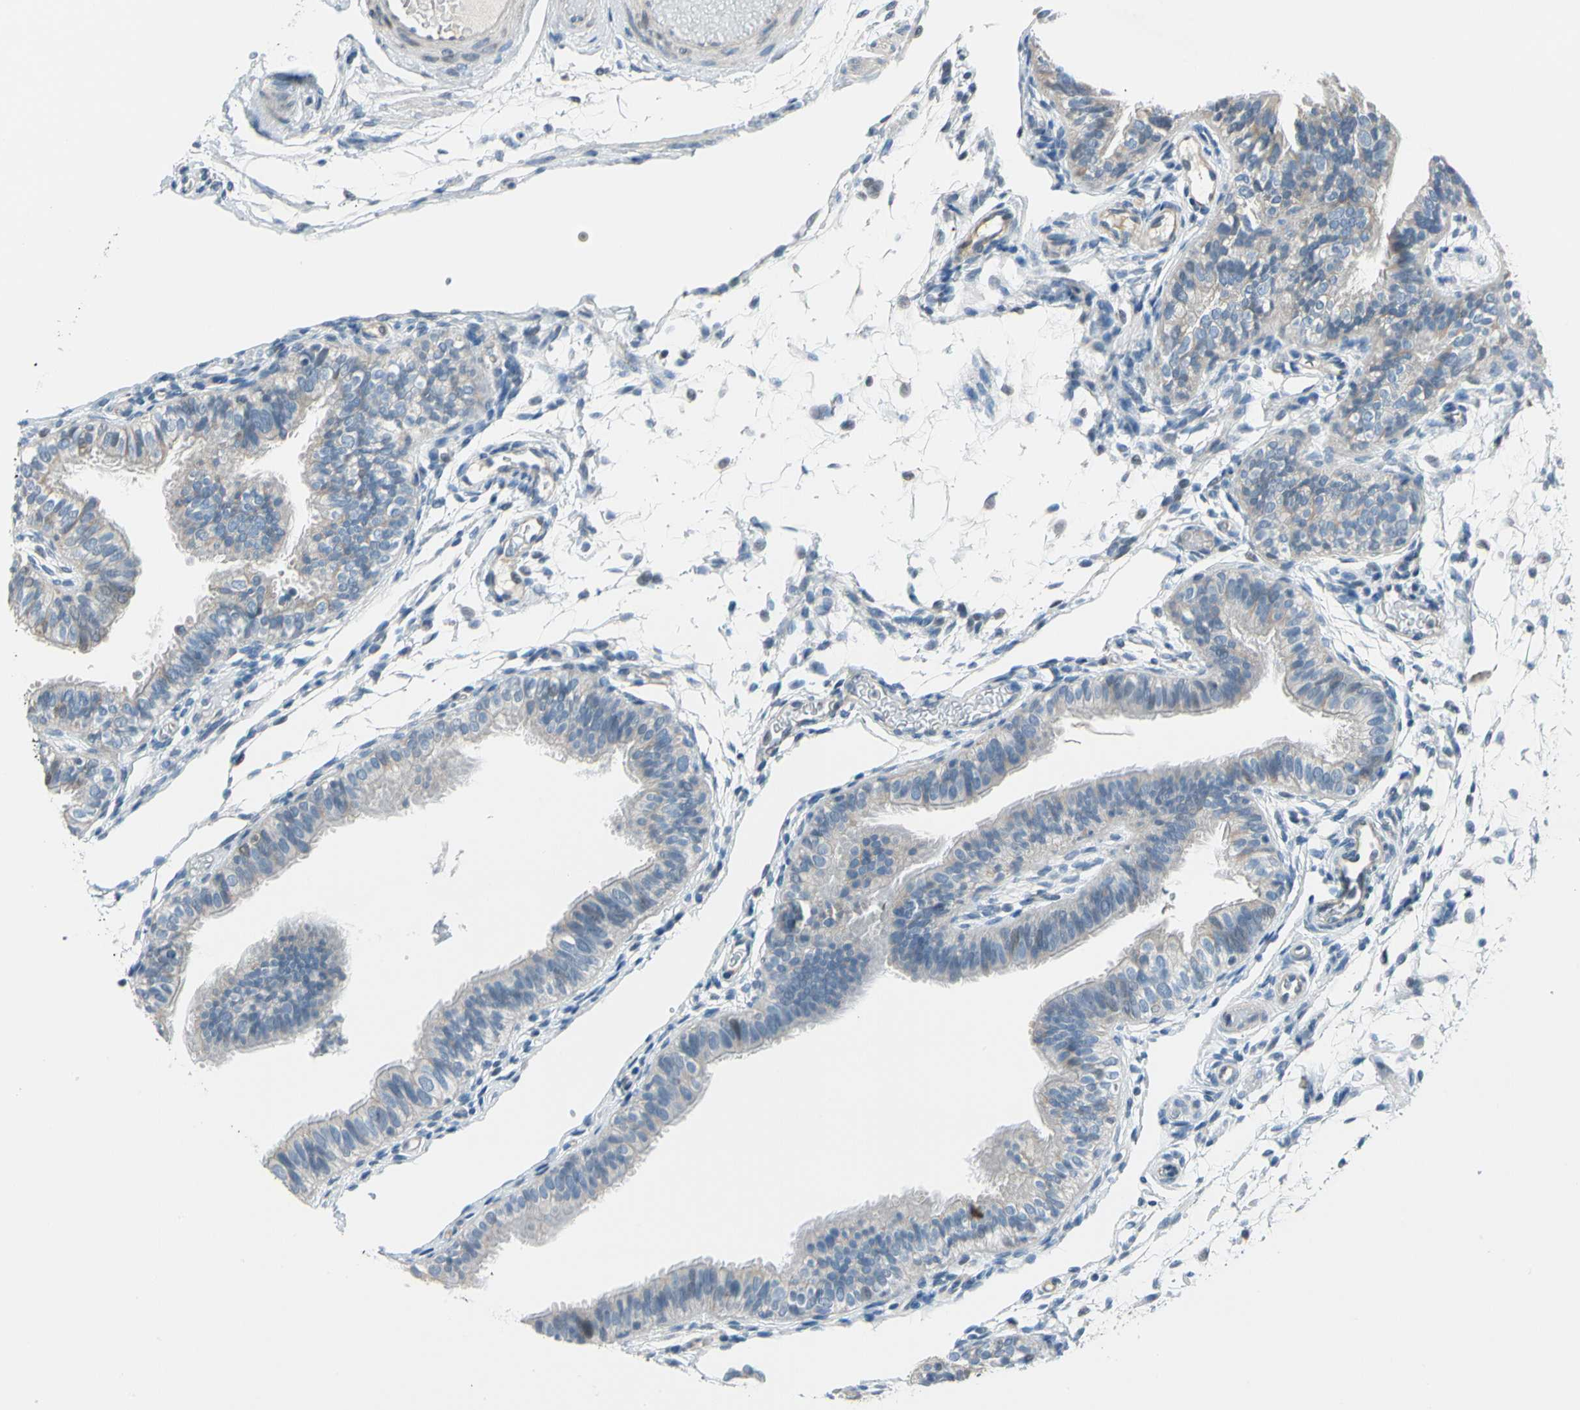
{"staining": {"intensity": "weak", "quantity": "25%-75%", "location": "cytoplasmic/membranous"}, "tissue": "fallopian tube", "cell_type": "Glandular cells", "image_type": "normal", "snomed": [{"axis": "morphology", "description": "Normal tissue, NOS"}, {"axis": "morphology", "description": "Dermoid, NOS"}, {"axis": "topography", "description": "Fallopian tube"}], "caption": "Immunohistochemical staining of unremarkable human fallopian tube displays 25%-75% levels of weak cytoplasmic/membranous protein expression in about 25%-75% of glandular cells. (Brightfield microscopy of DAB IHC at high magnification).", "gene": "STK40", "patient": {"sex": "female", "age": 33}}